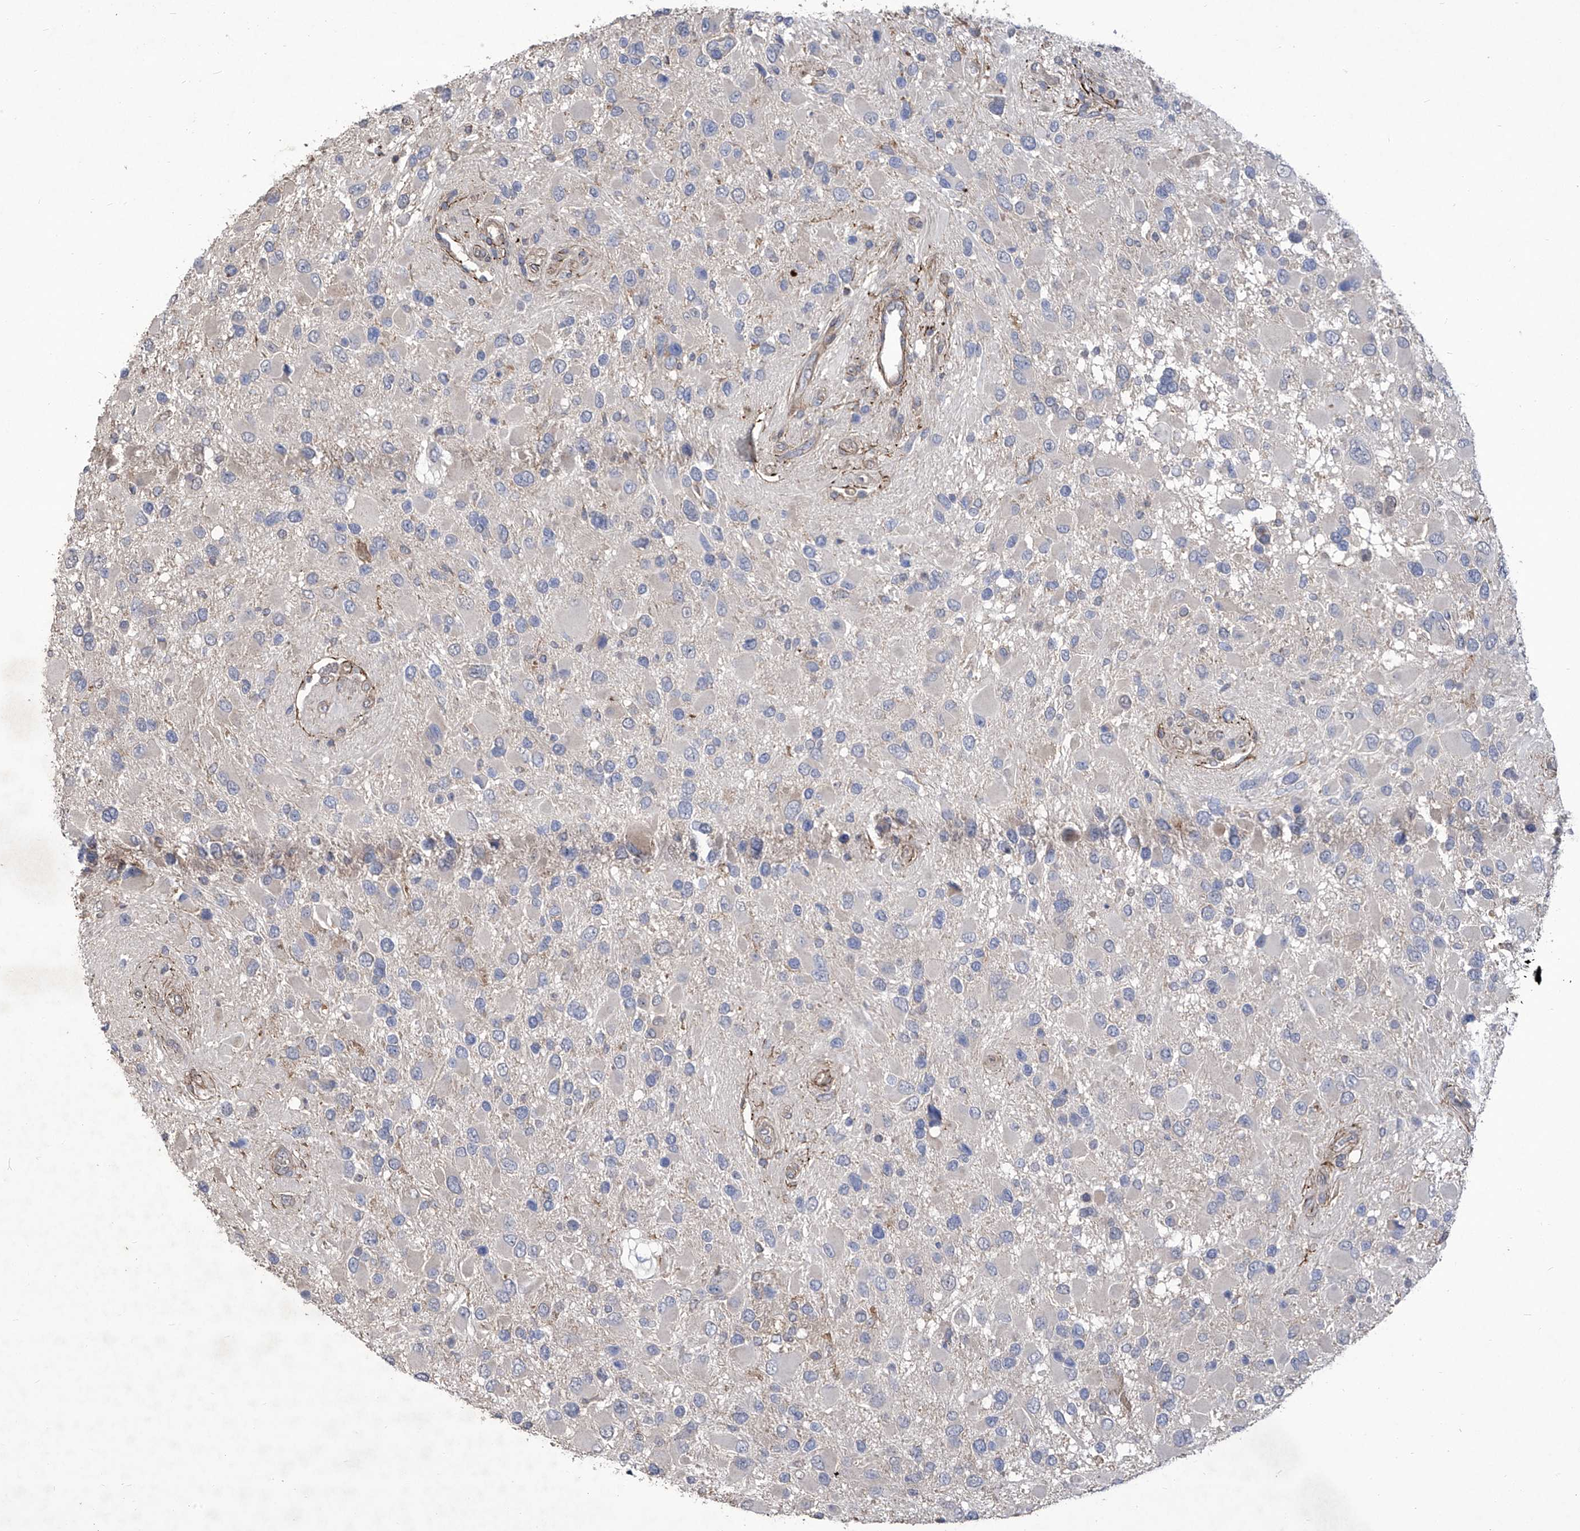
{"staining": {"intensity": "negative", "quantity": "none", "location": "none"}, "tissue": "glioma", "cell_type": "Tumor cells", "image_type": "cancer", "snomed": [{"axis": "morphology", "description": "Glioma, malignant, High grade"}, {"axis": "topography", "description": "Brain"}], "caption": "The image demonstrates no significant expression in tumor cells of malignant glioma (high-grade).", "gene": "TXNIP", "patient": {"sex": "male", "age": 53}}